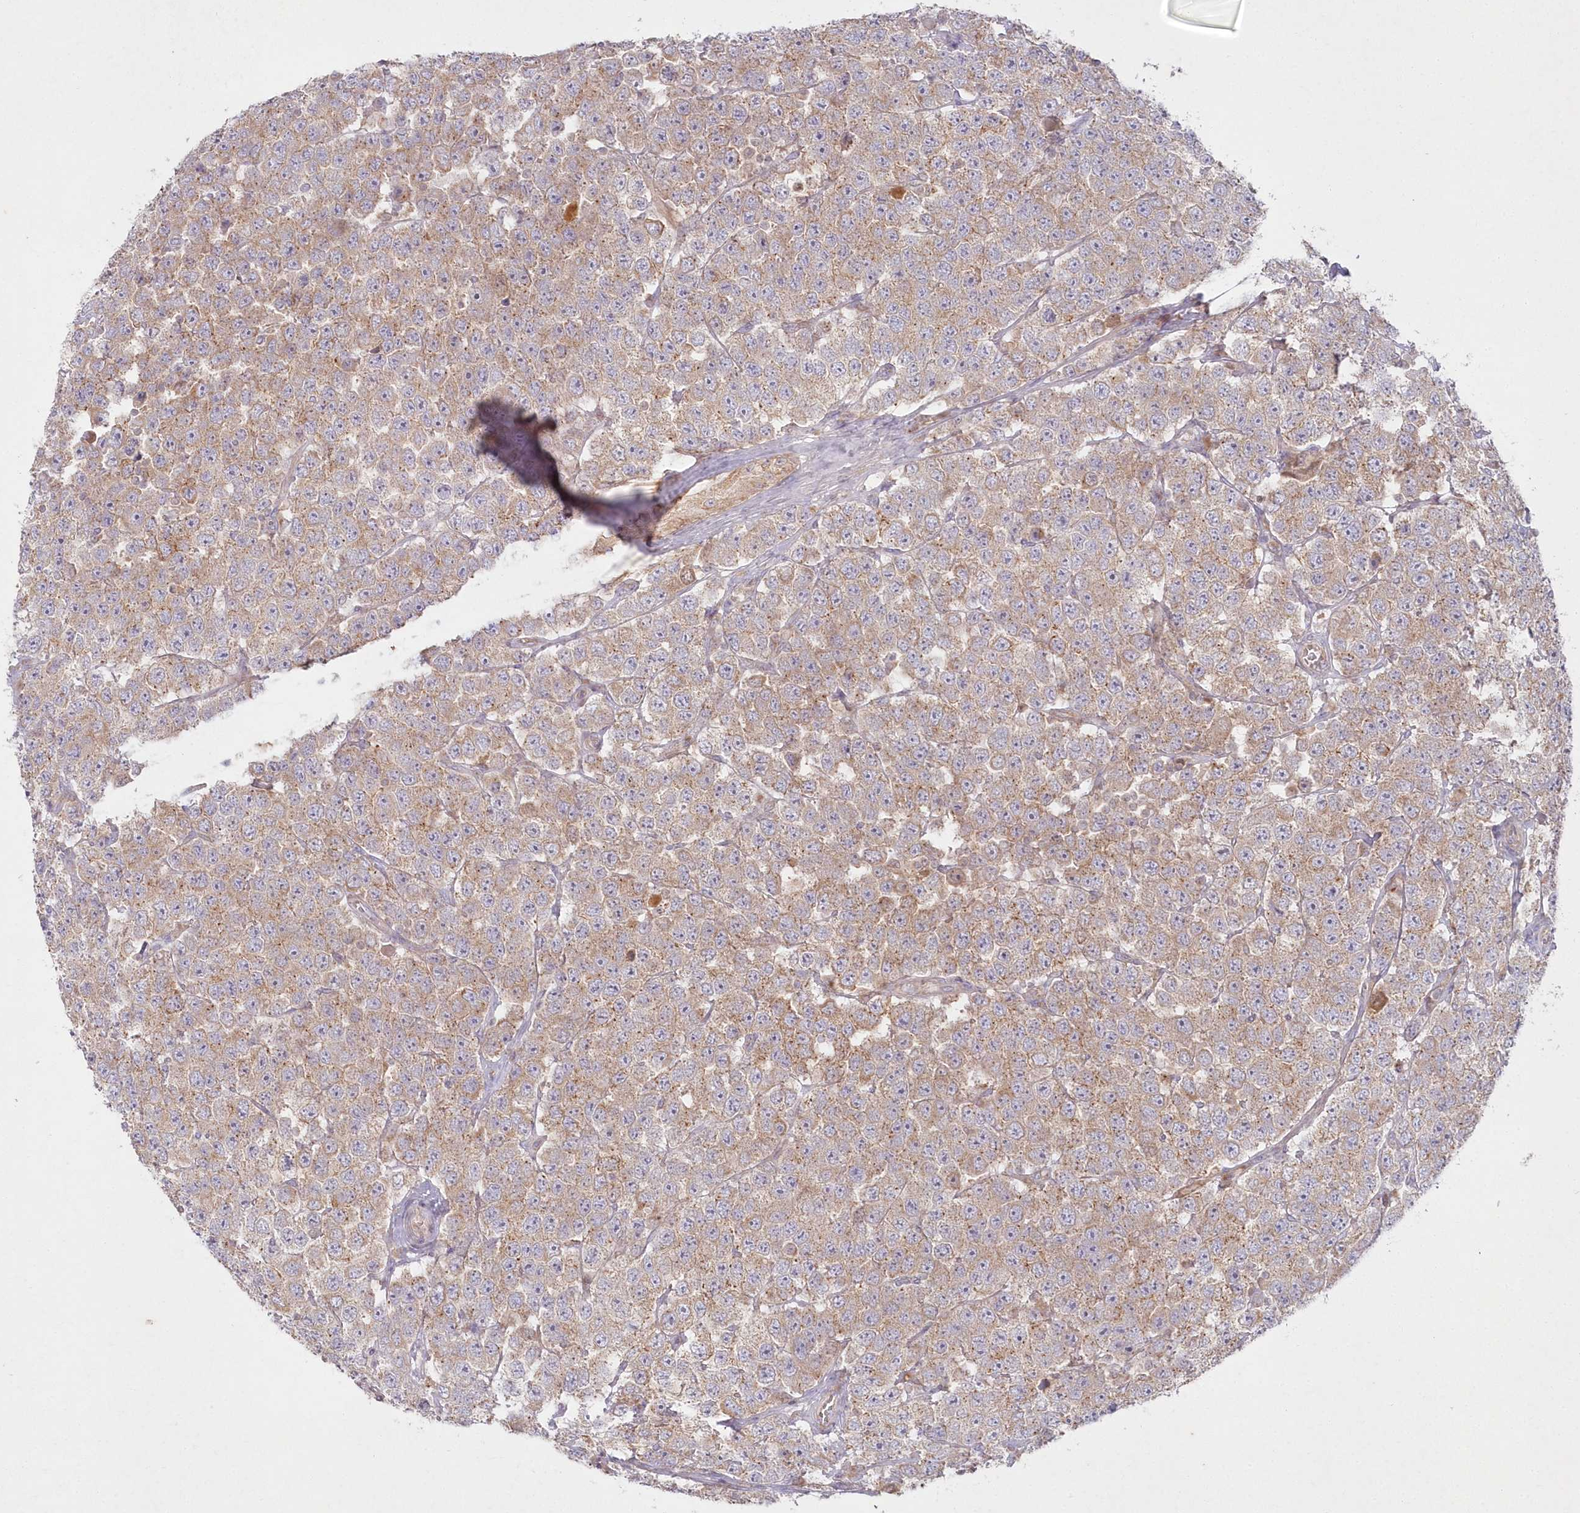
{"staining": {"intensity": "moderate", "quantity": ">75%", "location": "cytoplasmic/membranous"}, "tissue": "testis cancer", "cell_type": "Tumor cells", "image_type": "cancer", "snomed": [{"axis": "morphology", "description": "Seminoma, NOS"}, {"axis": "topography", "description": "Testis"}], "caption": "Protein positivity by immunohistochemistry (IHC) displays moderate cytoplasmic/membranous expression in approximately >75% of tumor cells in testis cancer (seminoma).", "gene": "ARSB", "patient": {"sex": "male", "age": 28}}